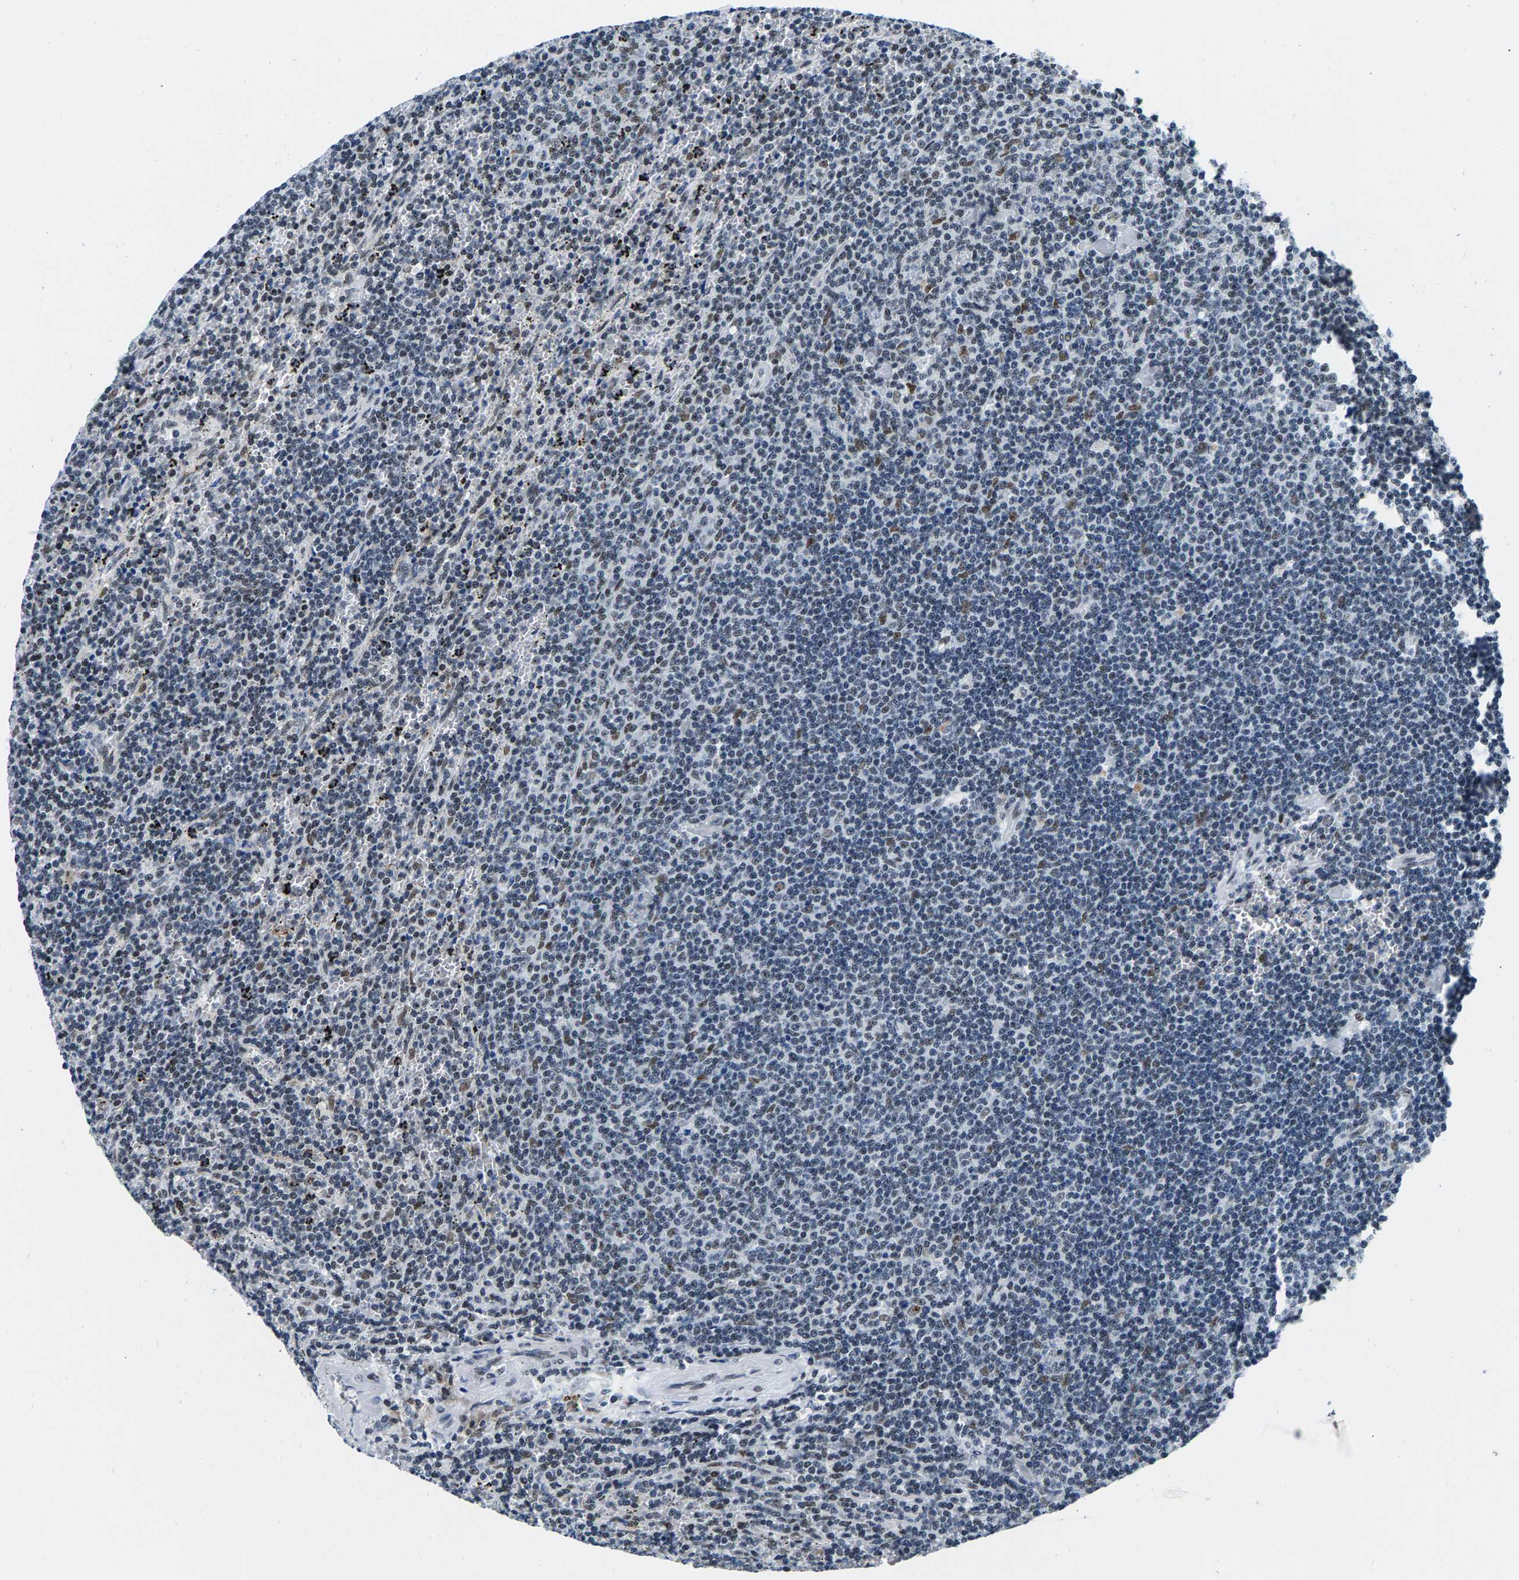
{"staining": {"intensity": "weak", "quantity": "<25%", "location": "nuclear"}, "tissue": "lymphoma", "cell_type": "Tumor cells", "image_type": "cancer", "snomed": [{"axis": "morphology", "description": "Malignant lymphoma, non-Hodgkin's type, Low grade"}, {"axis": "topography", "description": "Spleen"}], "caption": "An image of human lymphoma is negative for staining in tumor cells. (Brightfield microscopy of DAB (3,3'-diaminobenzidine) IHC at high magnification).", "gene": "ATF2", "patient": {"sex": "female", "age": 50}}